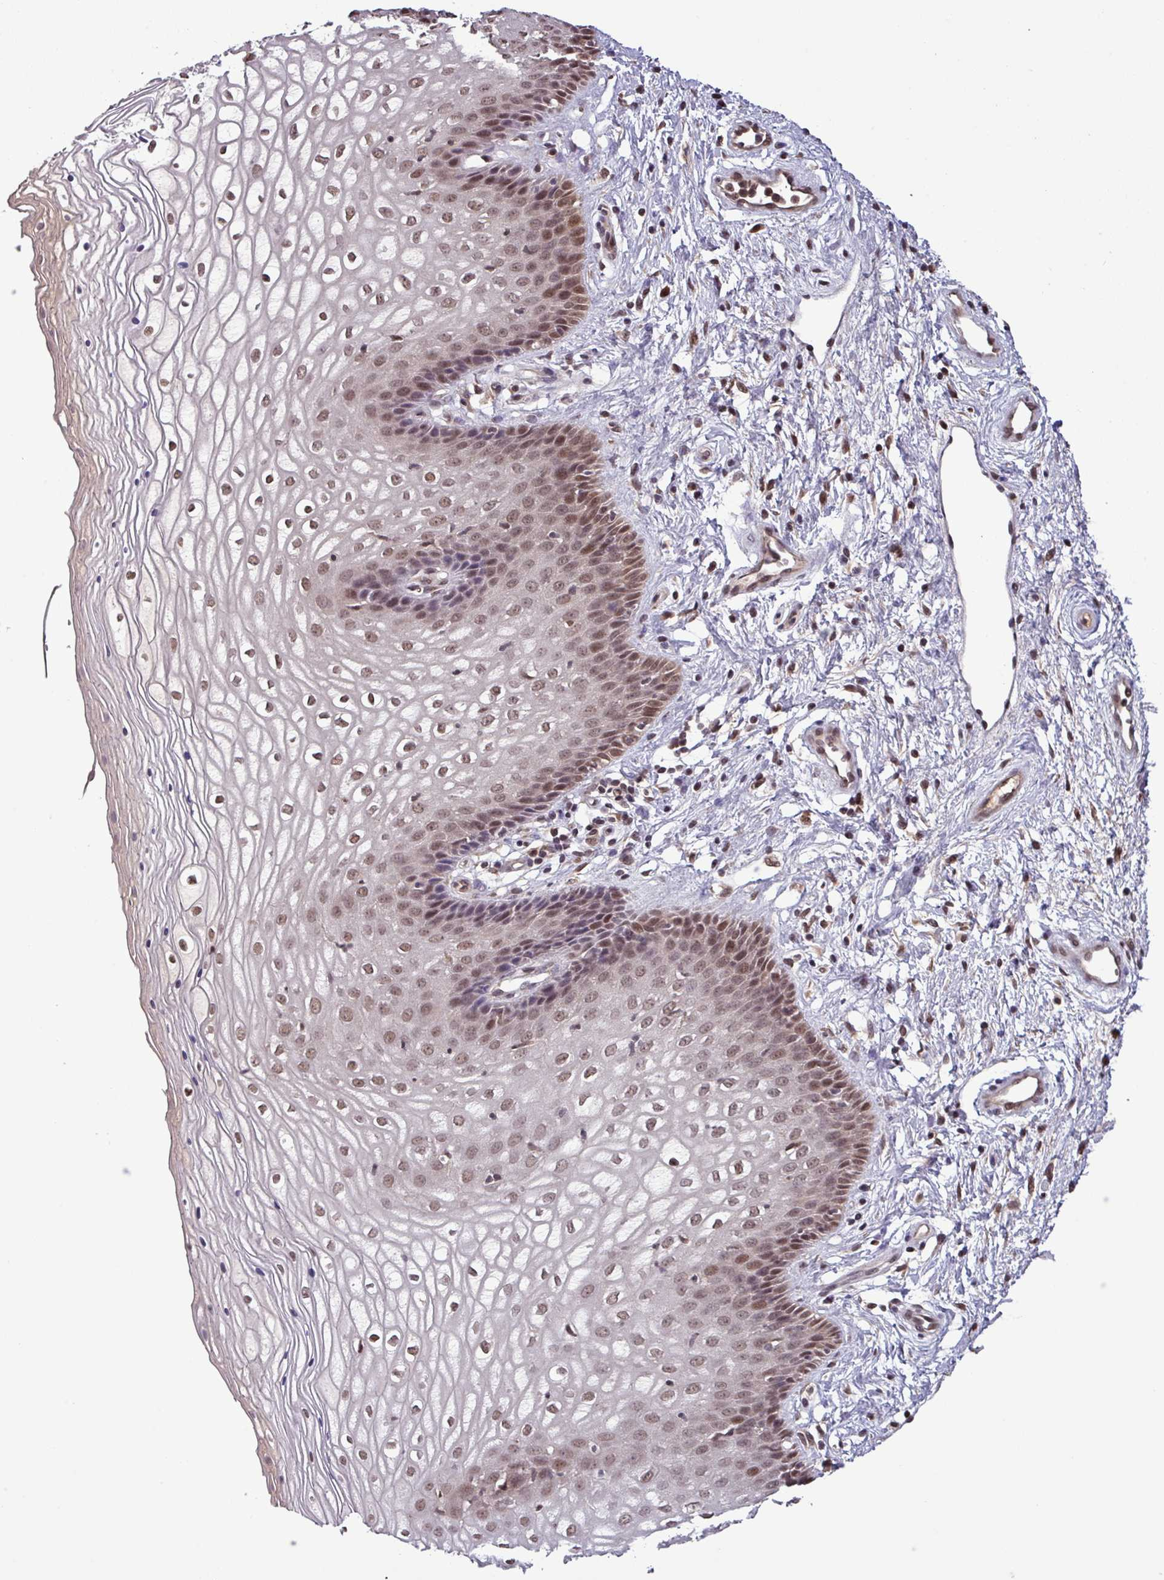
{"staining": {"intensity": "moderate", "quantity": ">75%", "location": "nuclear"}, "tissue": "vagina", "cell_type": "Squamous epithelial cells", "image_type": "normal", "snomed": [{"axis": "morphology", "description": "Normal tissue, NOS"}, {"axis": "topography", "description": "Vagina"}], "caption": "Approximately >75% of squamous epithelial cells in normal vagina exhibit moderate nuclear protein expression as visualized by brown immunohistochemical staining.", "gene": "NOB1", "patient": {"sex": "female", "age": 34}}